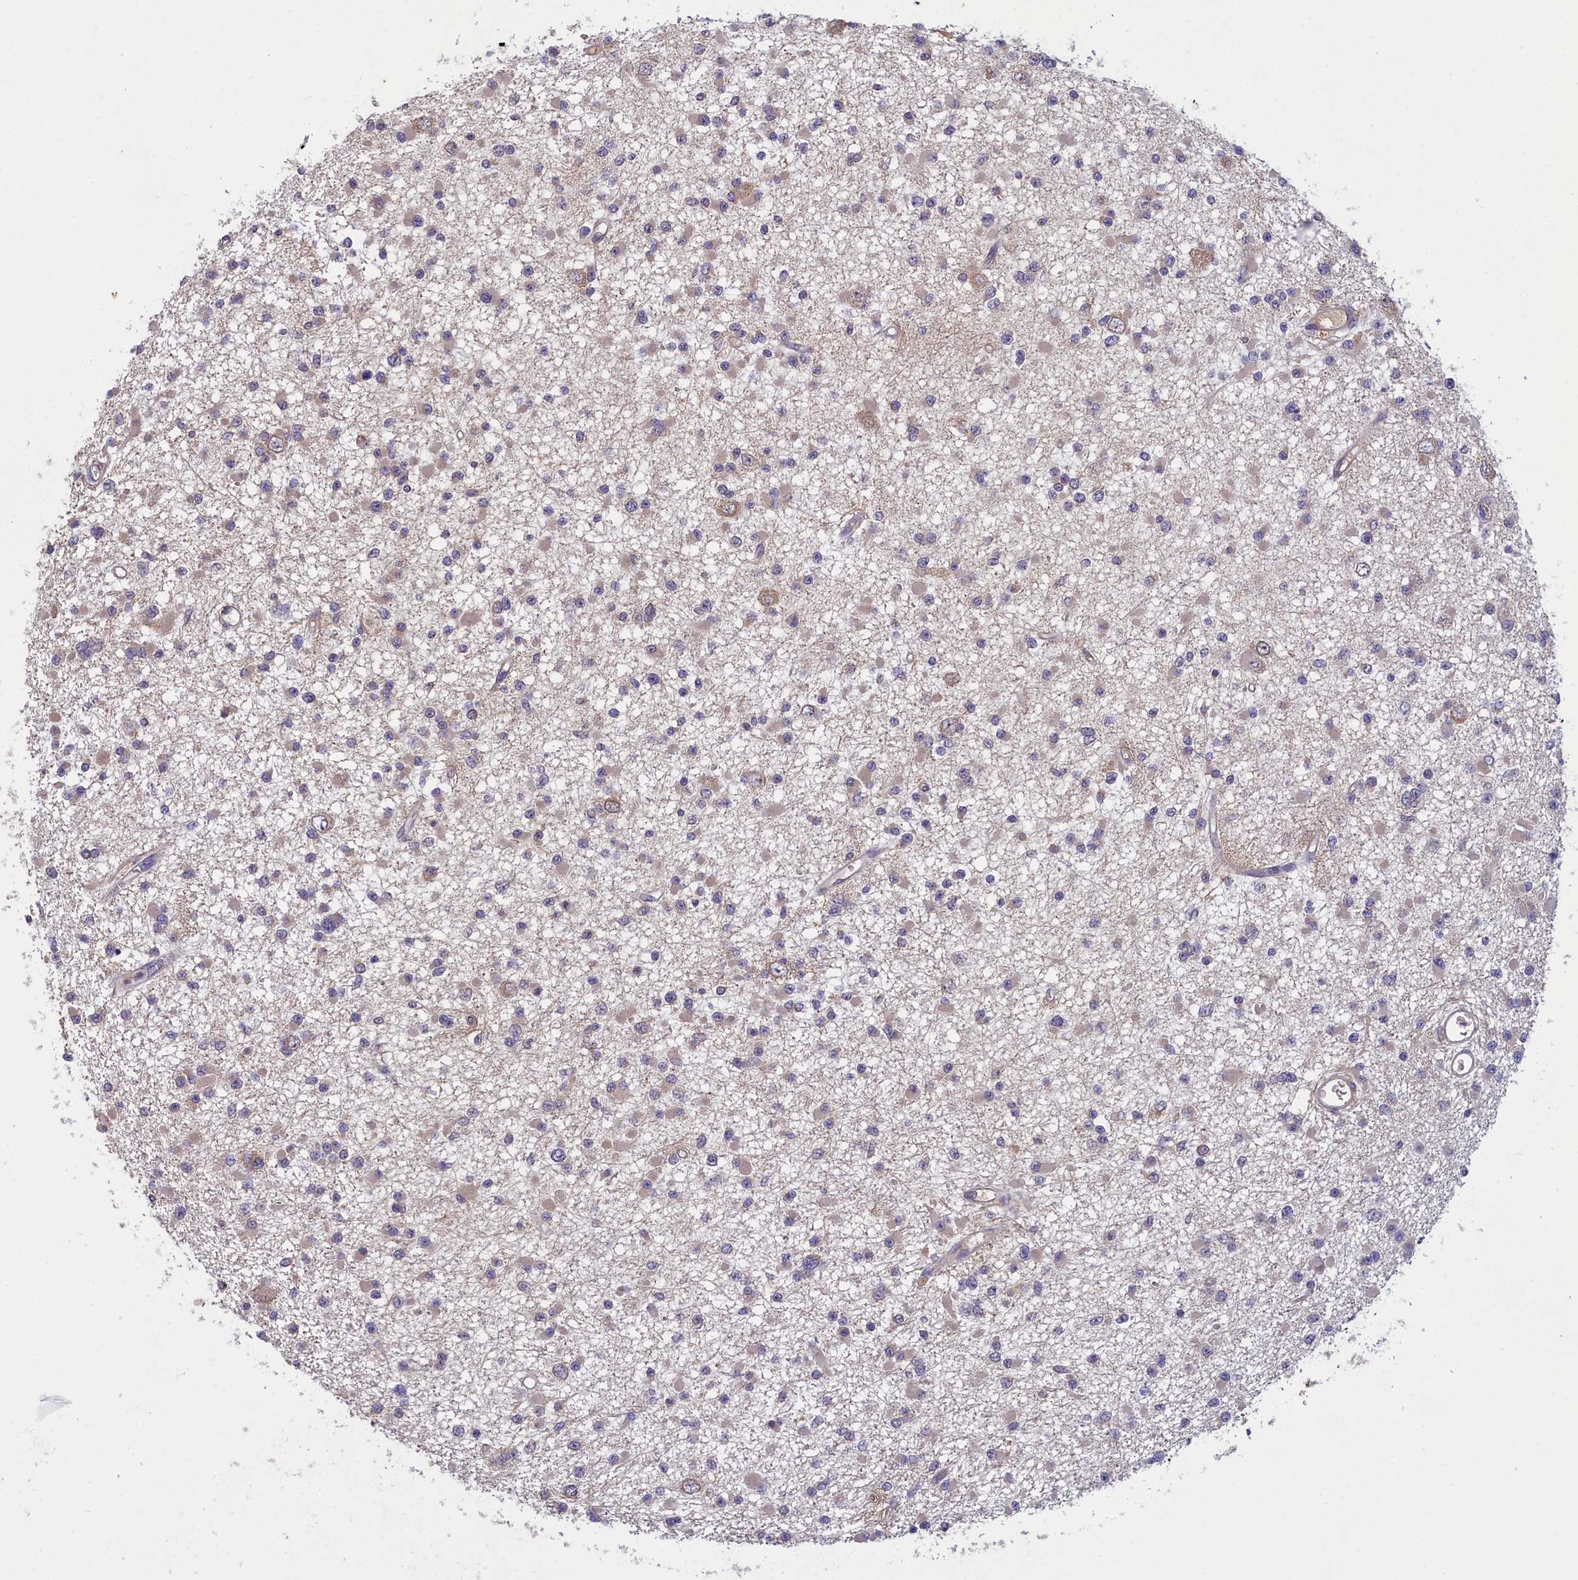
{"staining": {"intensity": "weak", "quantity": "<25%", "location": "cytoplasmic/membranous"}, "tissue": "glioma", "cell_type": "Tumor cells", "image_type": "cancer", "snomed": [{"axis": "morphology", "description": "Glioma, malignant, Low grade"}, {"axis": "topography", "description": "Brain"}], "caption": "A photomicrograph of malignant low-grade glioma stained for a protein shows no brown staining in tumor cells.", "gene": "NUDT6", "patient": {"sex": "female", "age": 22}}